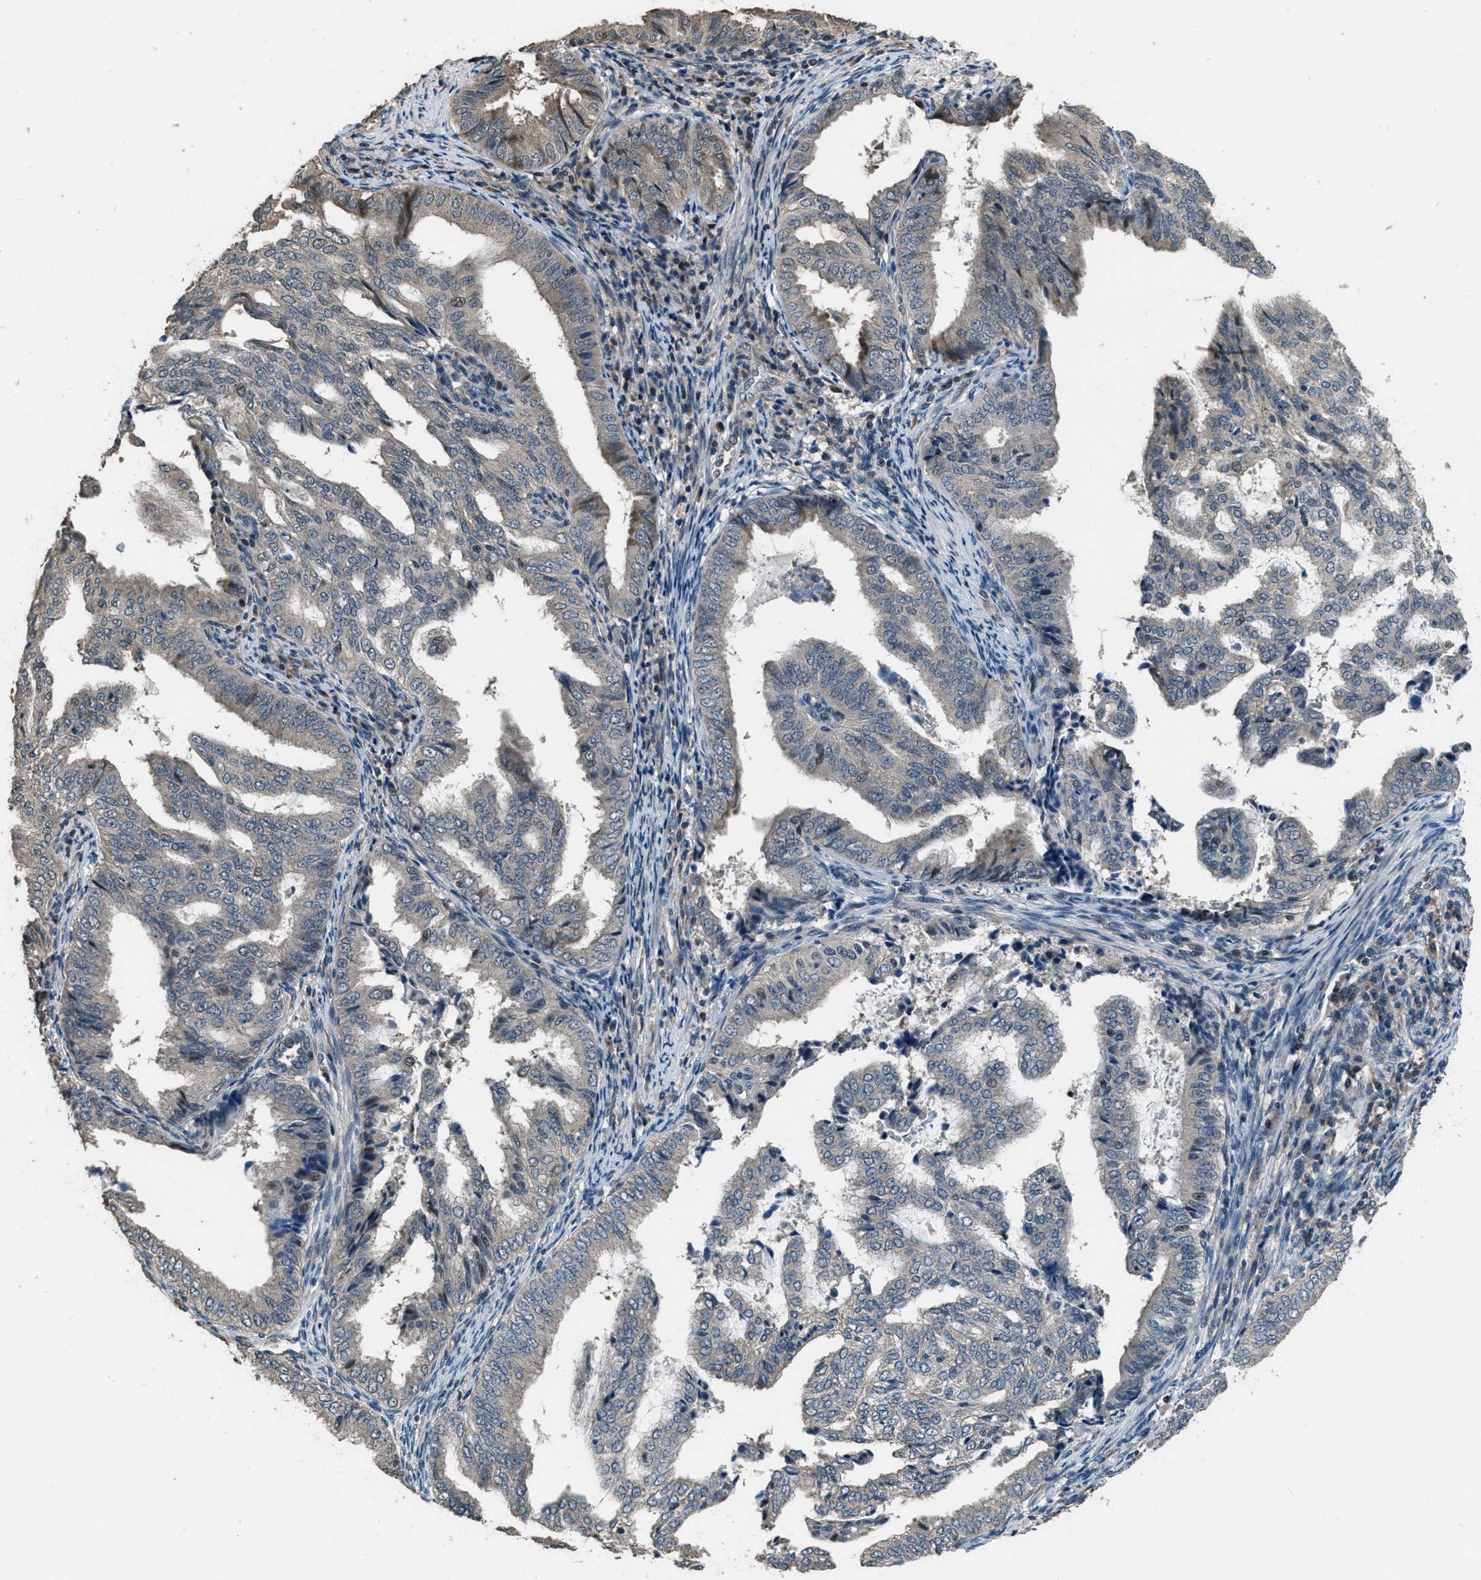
{"staining": {"intensity": "weak", "quantity": "<25%", "location": "cytoplasmic/membranous"}, "tissue": "endometrial cancer", "cell_type": "Tumor cells", "image_type": "cancer", "snomed": [{"axis": "morphology", "description": "Adenocarcinoma, NOS"}, {"axis": "topography", "description": "Endometrium"}], "caption": "Human endometrial cancer stained for a protein using IHC exhibits no positivity in tumor cells.", "gene": "NAT1", "patient": {"sex": "female", "age": 58}}